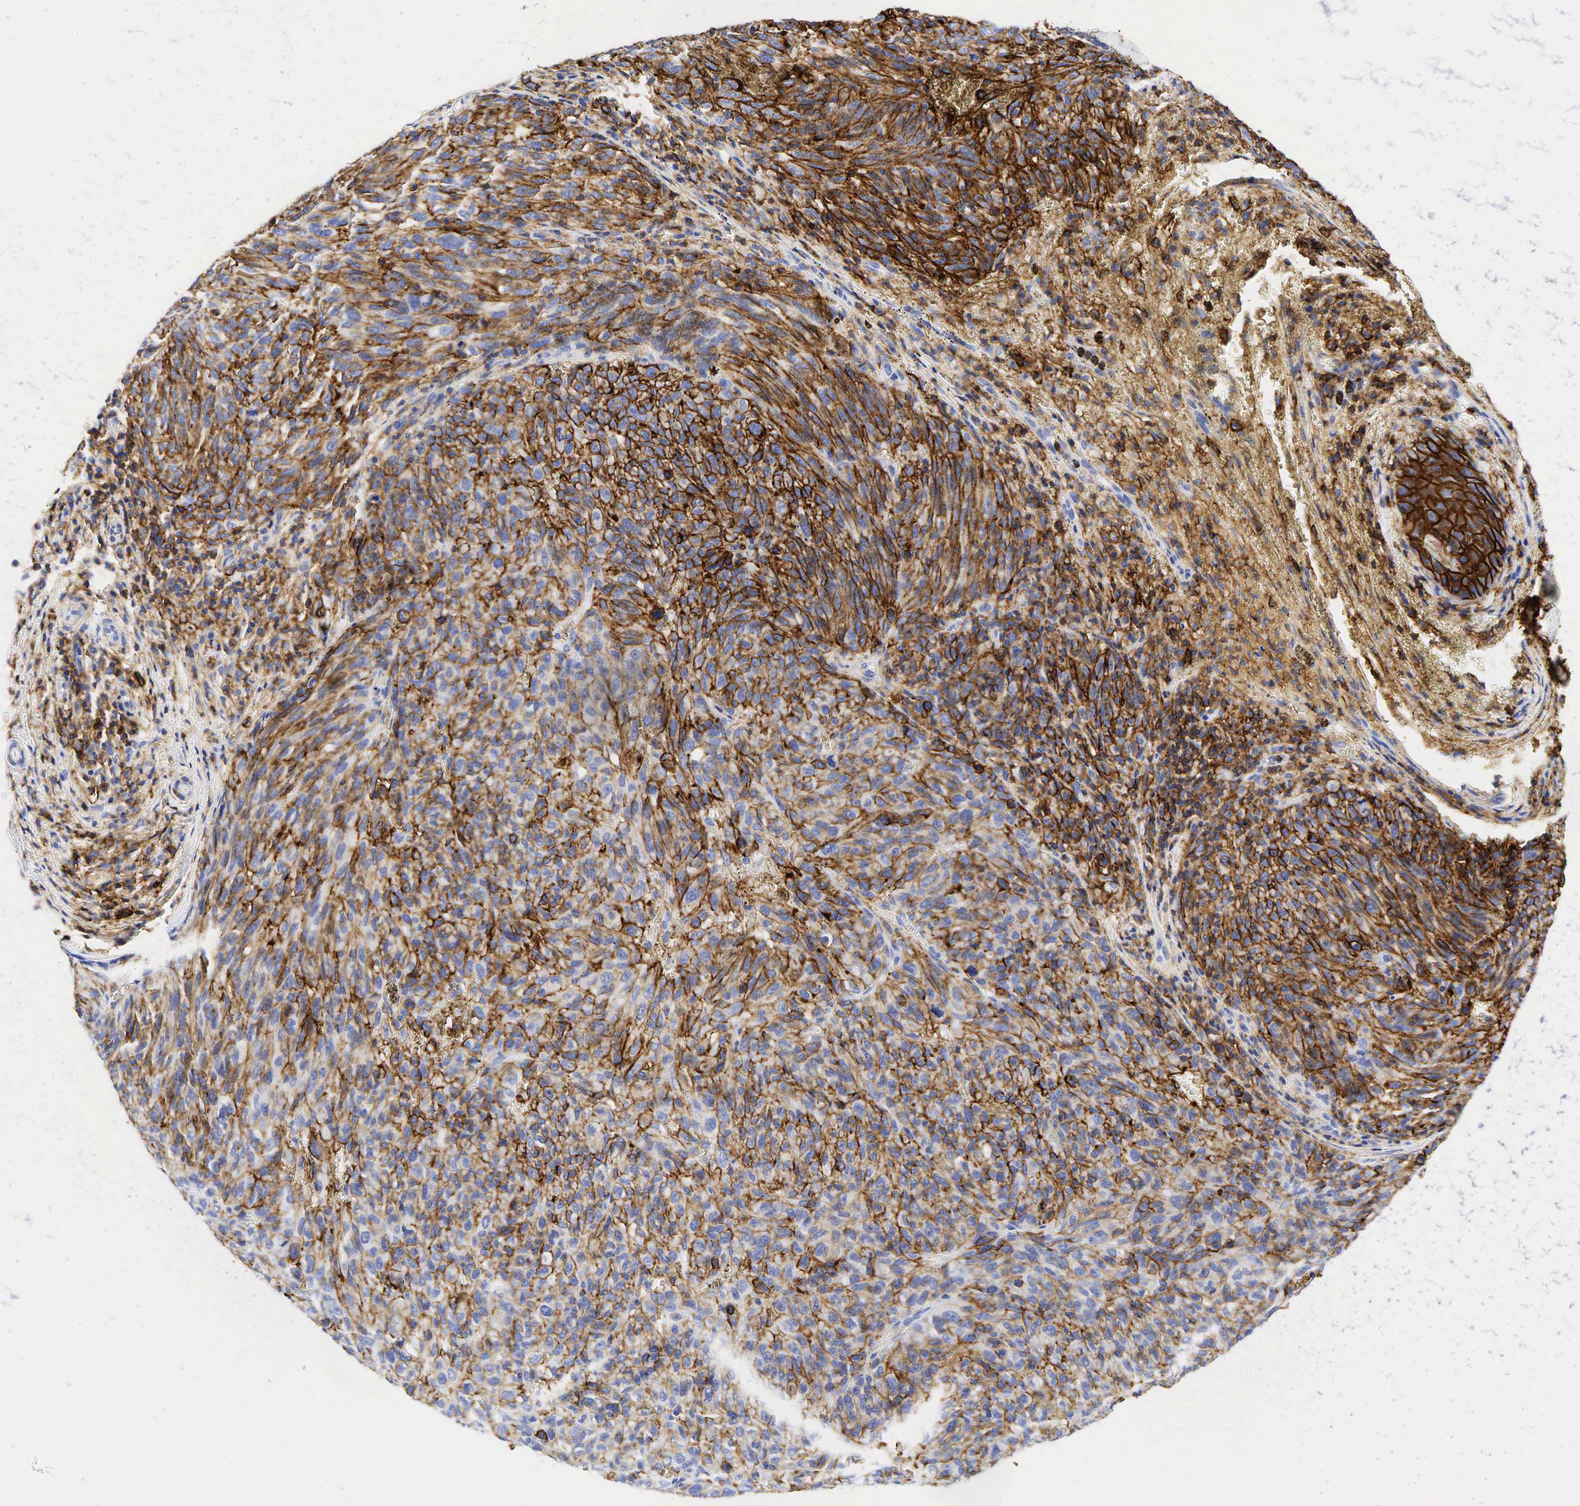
{"staining": {"intensity": "moderate", "quantity": "25%-75%", "location": "cytoplasmic/membranous"}, "tissue": "melanoma", "cell_type": "Tumor cells", "image_type": "cancer", "snomed": [{"axis": "morphology", "description": "Malignant melanoma, NOS"}, {"axis": "topography", "description": "Skin"}], "caption": "Immunohistochemical staining of melanoma displays moderate cytoplasmic/membranous protein expression in about 25%-75% of tumor cells.", "gene": "CD44", "patient": {"sex": "male", "age": 76}}